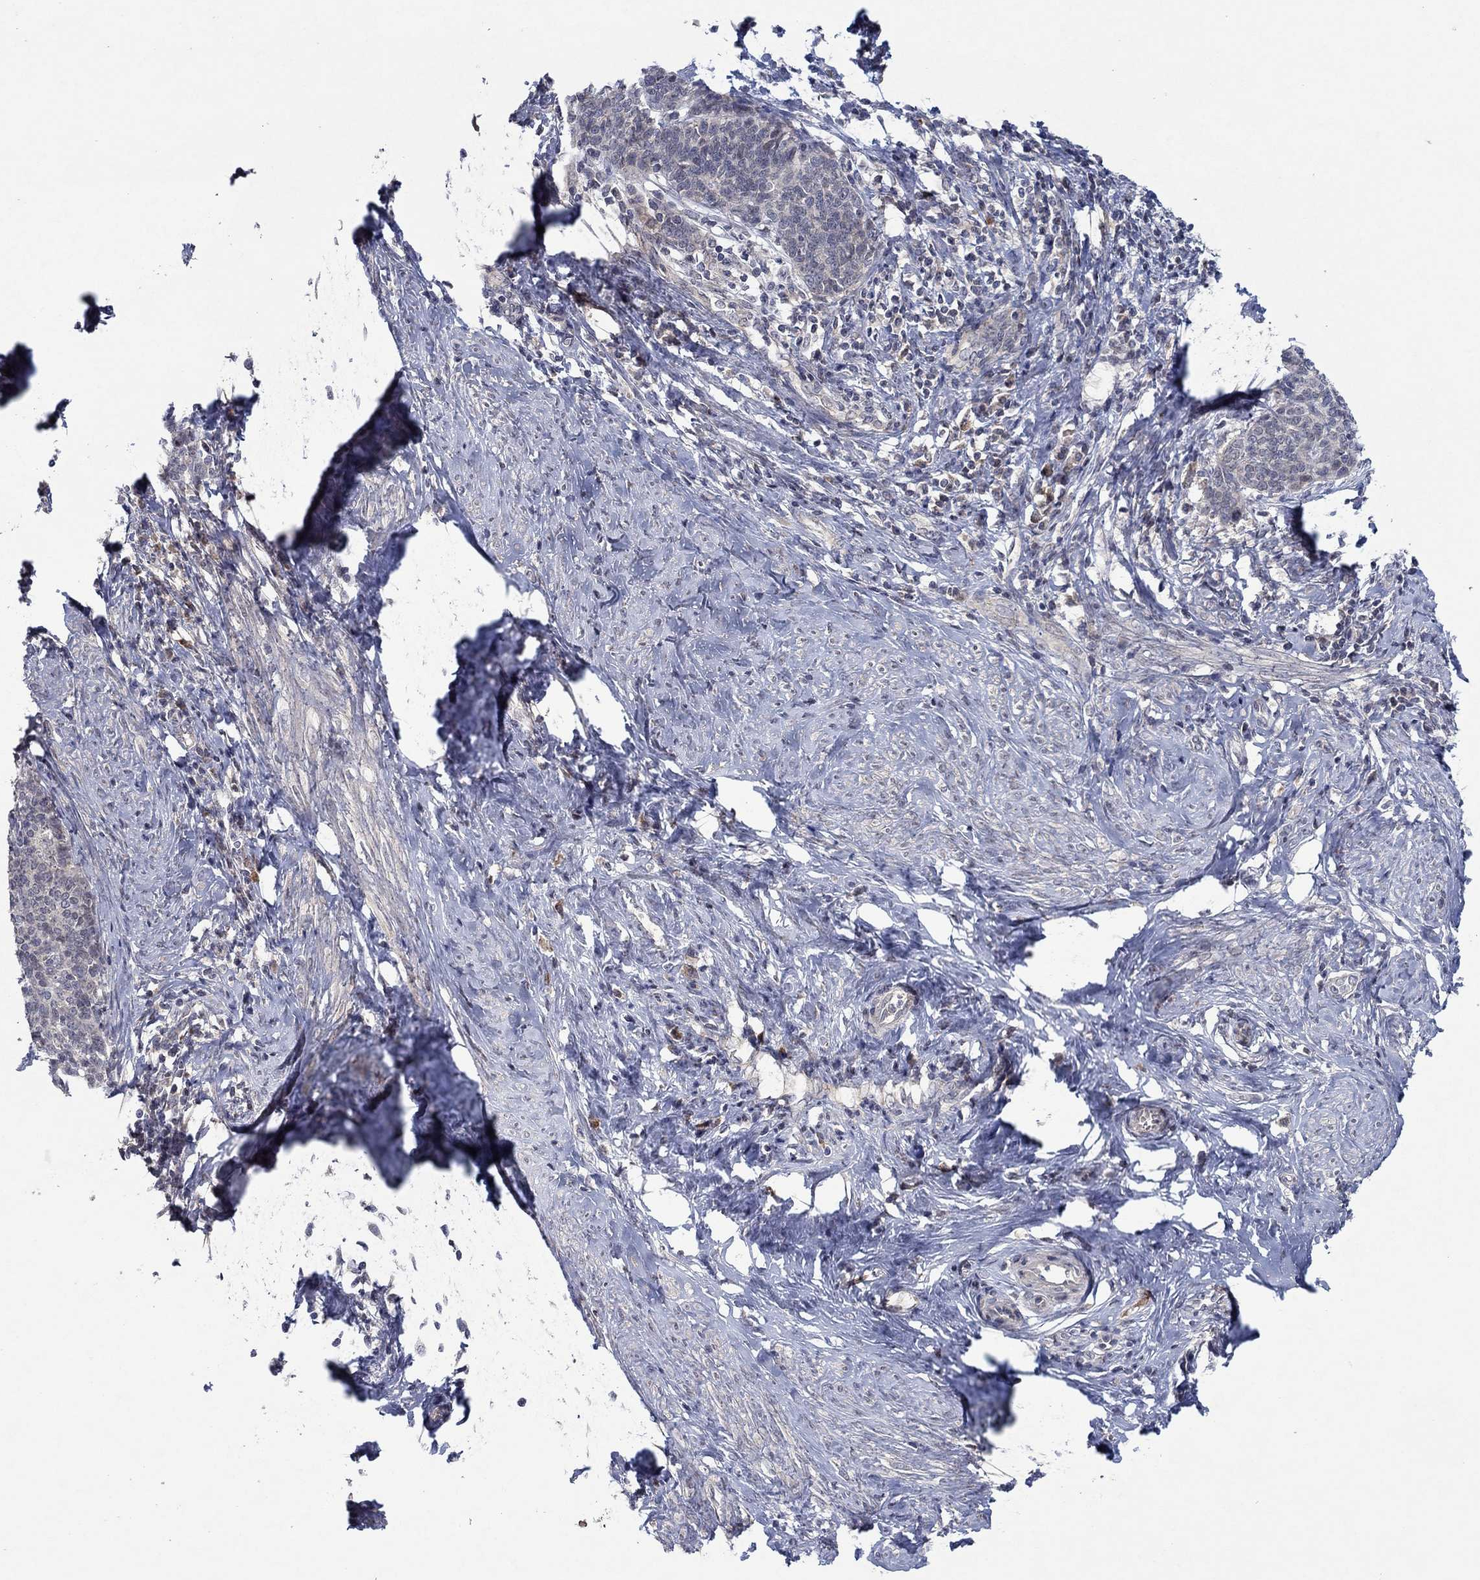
{"staining": {"intensity": "negative", "quantity": "none", "location": "none"}, "tissue": "cervical cancer", "cell_type": "Tumor cells", "image_type": "cancer", "snomed": [{"axis": "morphology", "description": "Normal tissue, NOS"}, {"axis": "morphology", "description": "Squamous cell carcinoma, NOS"}, {"axis": "topography", "description": "Cervix"}], "caption": "High power microscopy histopathology image of an IHC photomicrograph of squamous cell carcinoma (cervical), revealing no significant staining in tumor cells.", "gene": "IL4", "patient": {"sex": "female", "age": 39}}